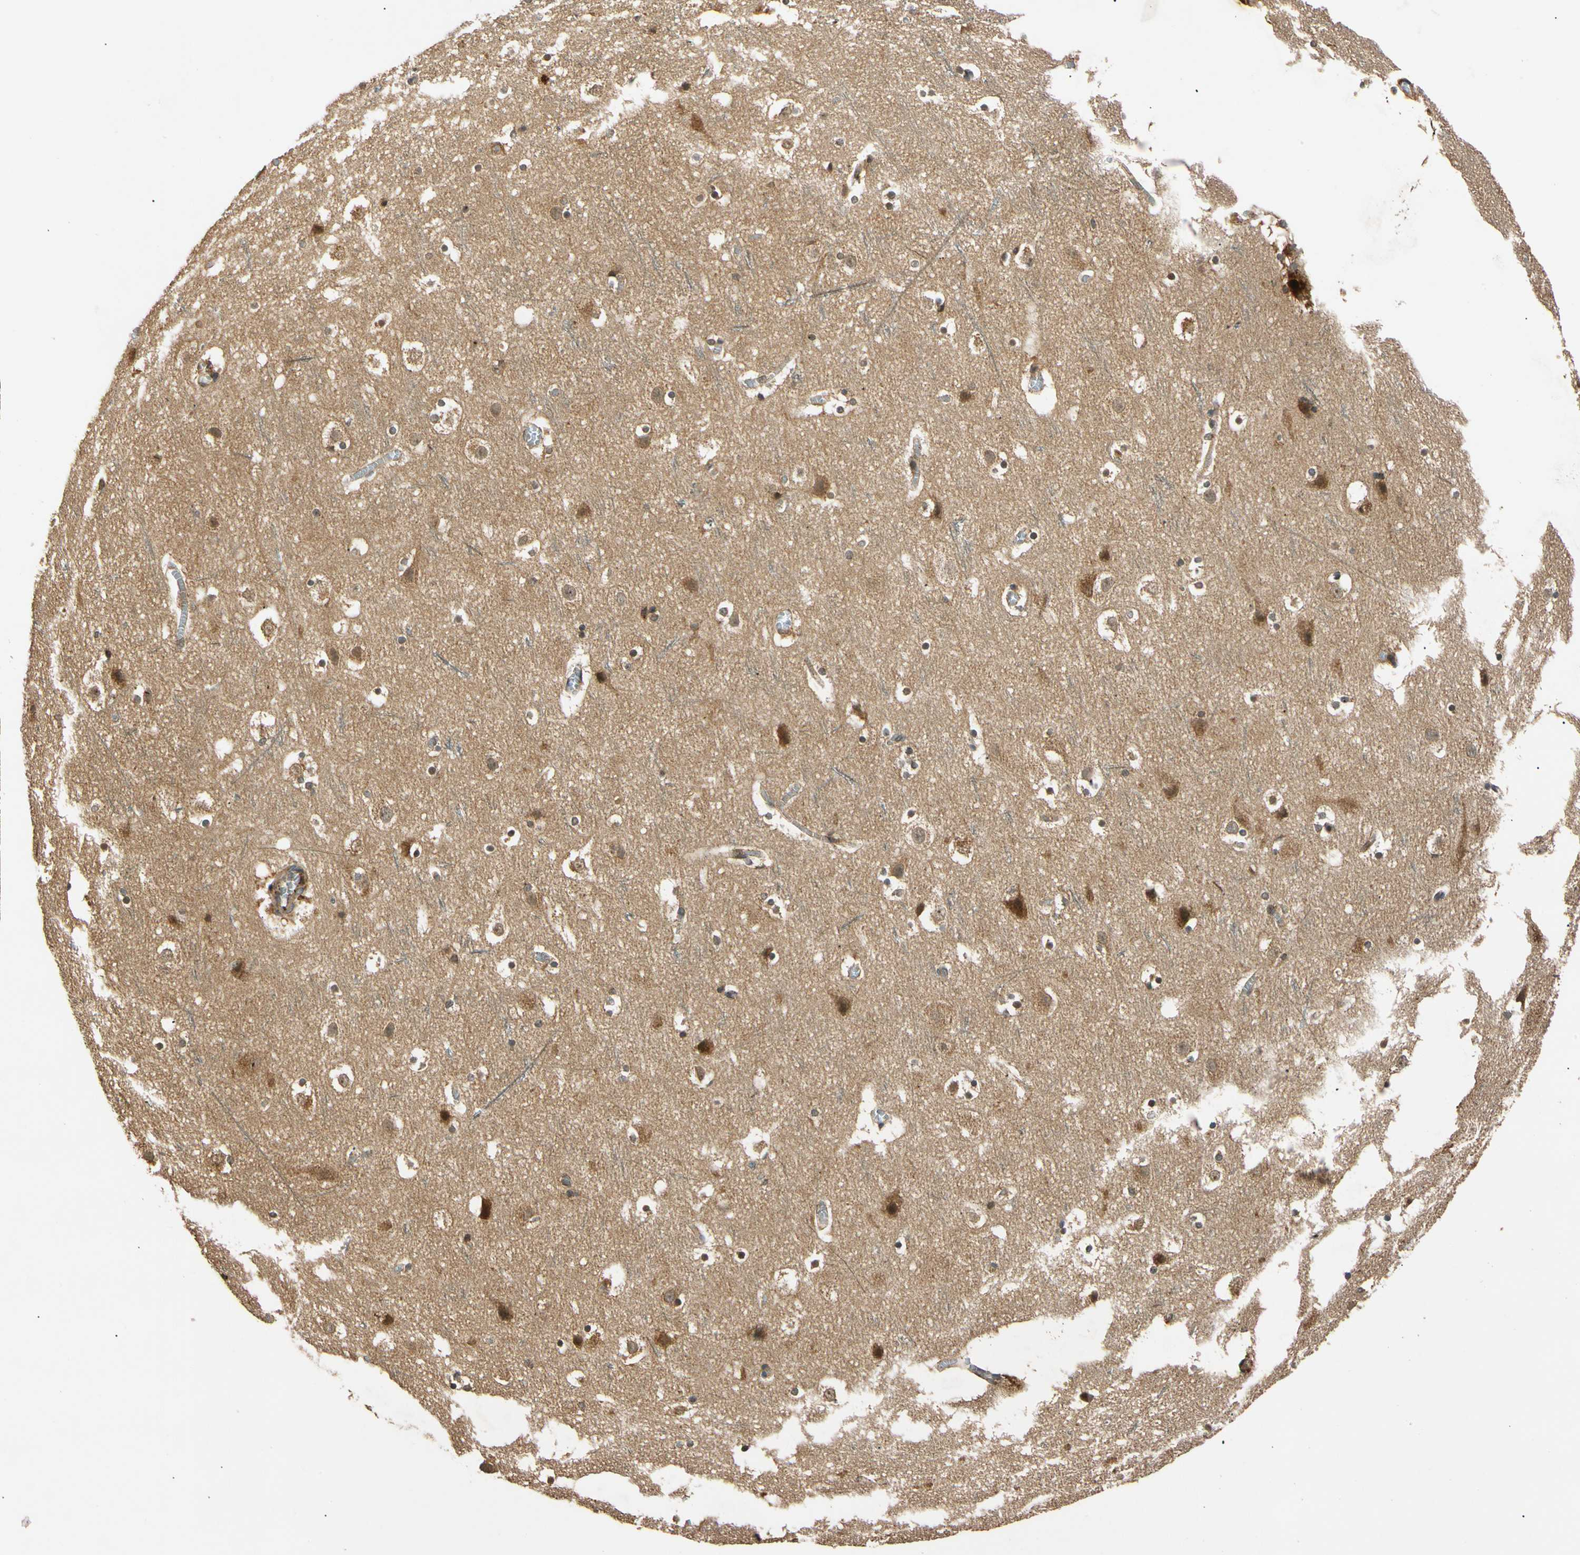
{"staining": {"intensity": "moderate", "quantity": ">75%", "location": "cytoplasmic/membranous"}, "tissue": "cerebral cortex", "cell_type": "Endothelial cells", "image_type": "normal", "snomed": [{"axis": "morphology", "description": "Normal tissue, NOS"}, {"axis": "topography", "description": "Cerebral cortex"}], "caption": "Immunohistochemical staining of normal human cerebral cortex exhibits medium levels of moderate cytoplasmic/membranous staining in approximately >75% of endothelial cells.", "gene": "MRPS22", "patient": {"sex": "male", "age": 45}}